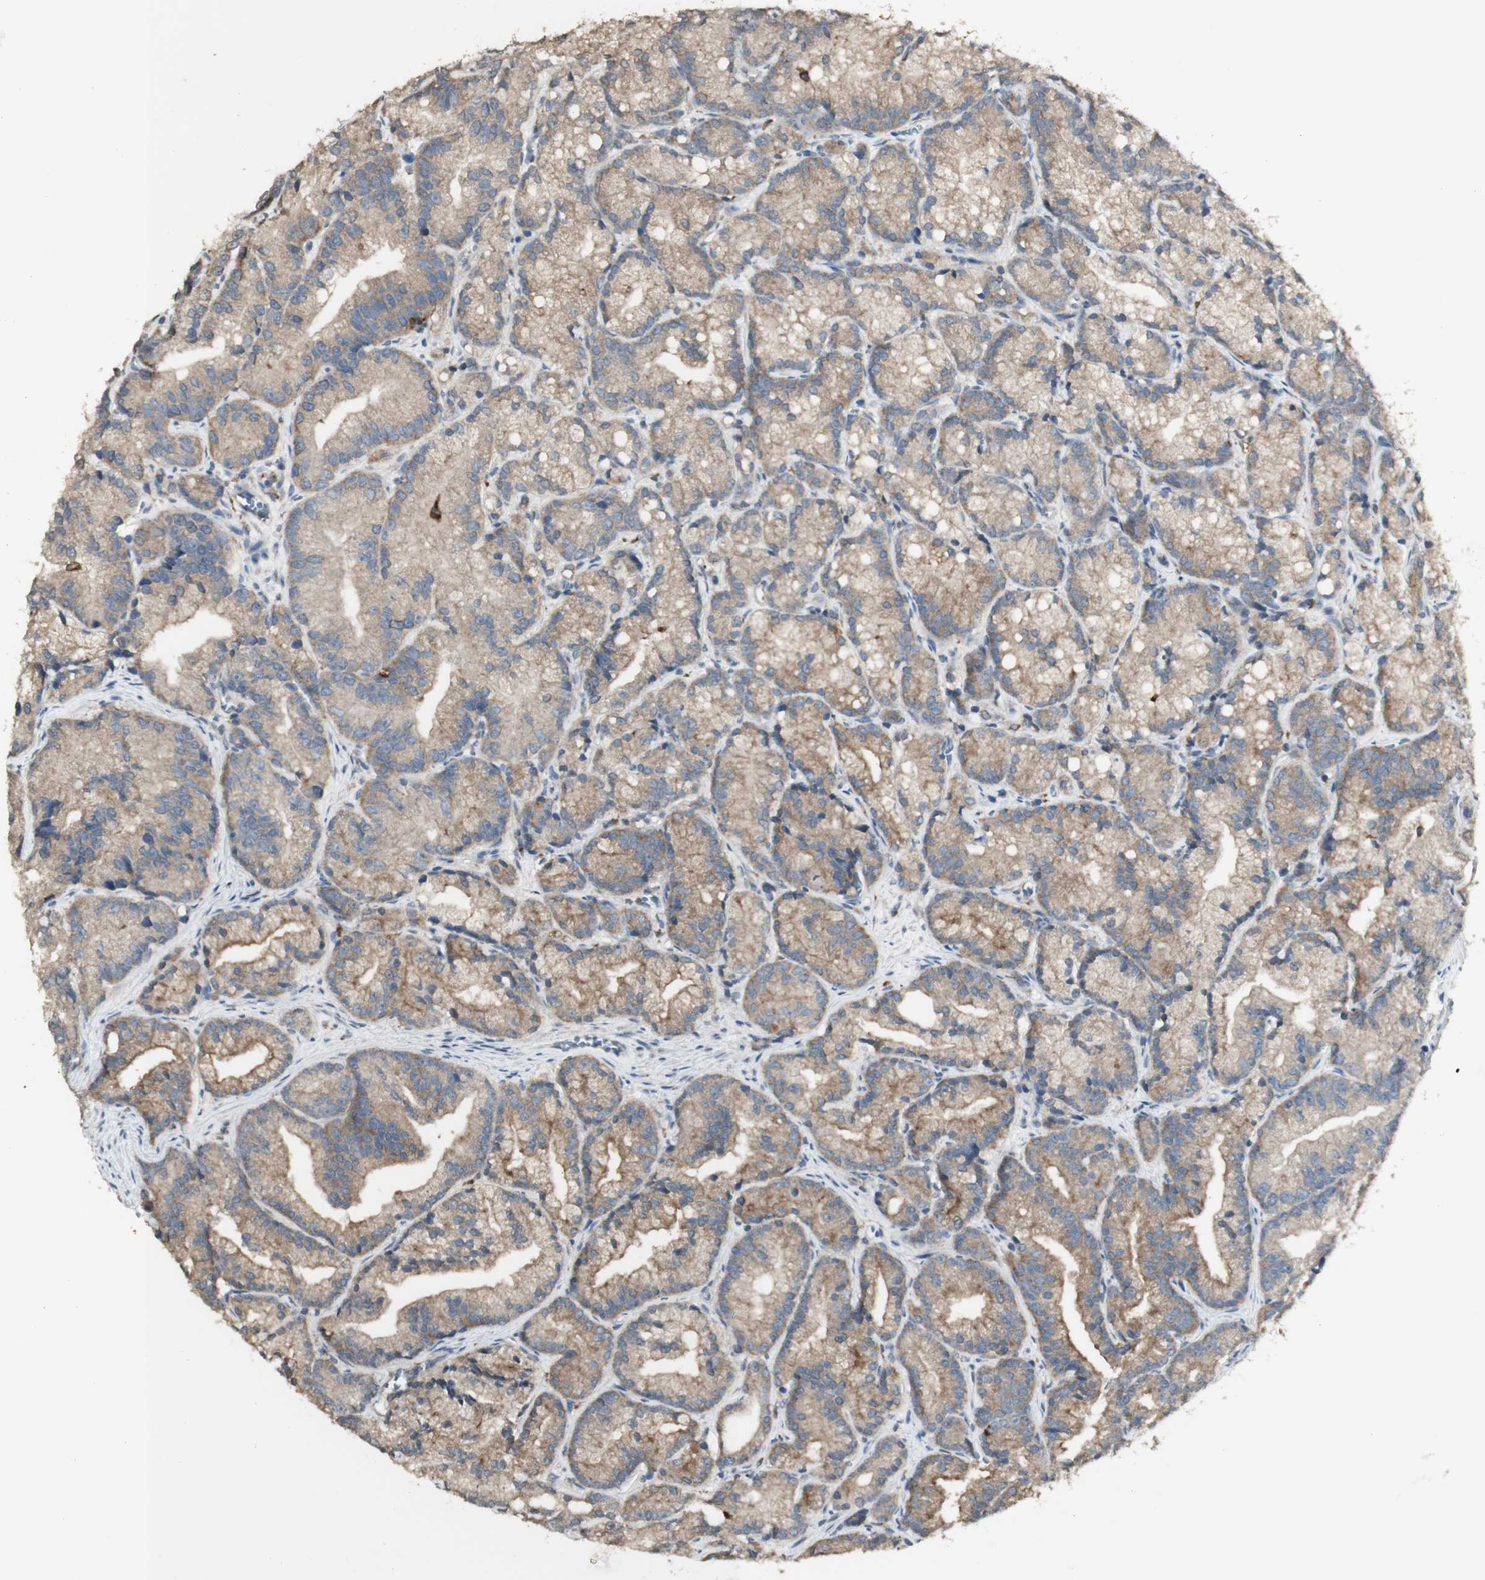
{"staining": {"intensity": "weak", "quantity": ">75%", "location": "cytoplasmic/membranous"}, "tissue": "prostate cancer", "cell_type": "Tumor cells", "image_type": "cancer", "snomed": [{"axis": "morphology", "description": "Adenocarcinoma, Low grade"}, {"axis": "topography", "description": "Prostate"}], "caption": "Adenocarcinoma (low-grade) (prostate) tissue displays weak cytoplasmic/membranous expression in about >75% of tumor cells", "gene": "ATP6V1E1", "patient": {"sex": "male", "age": 89}}